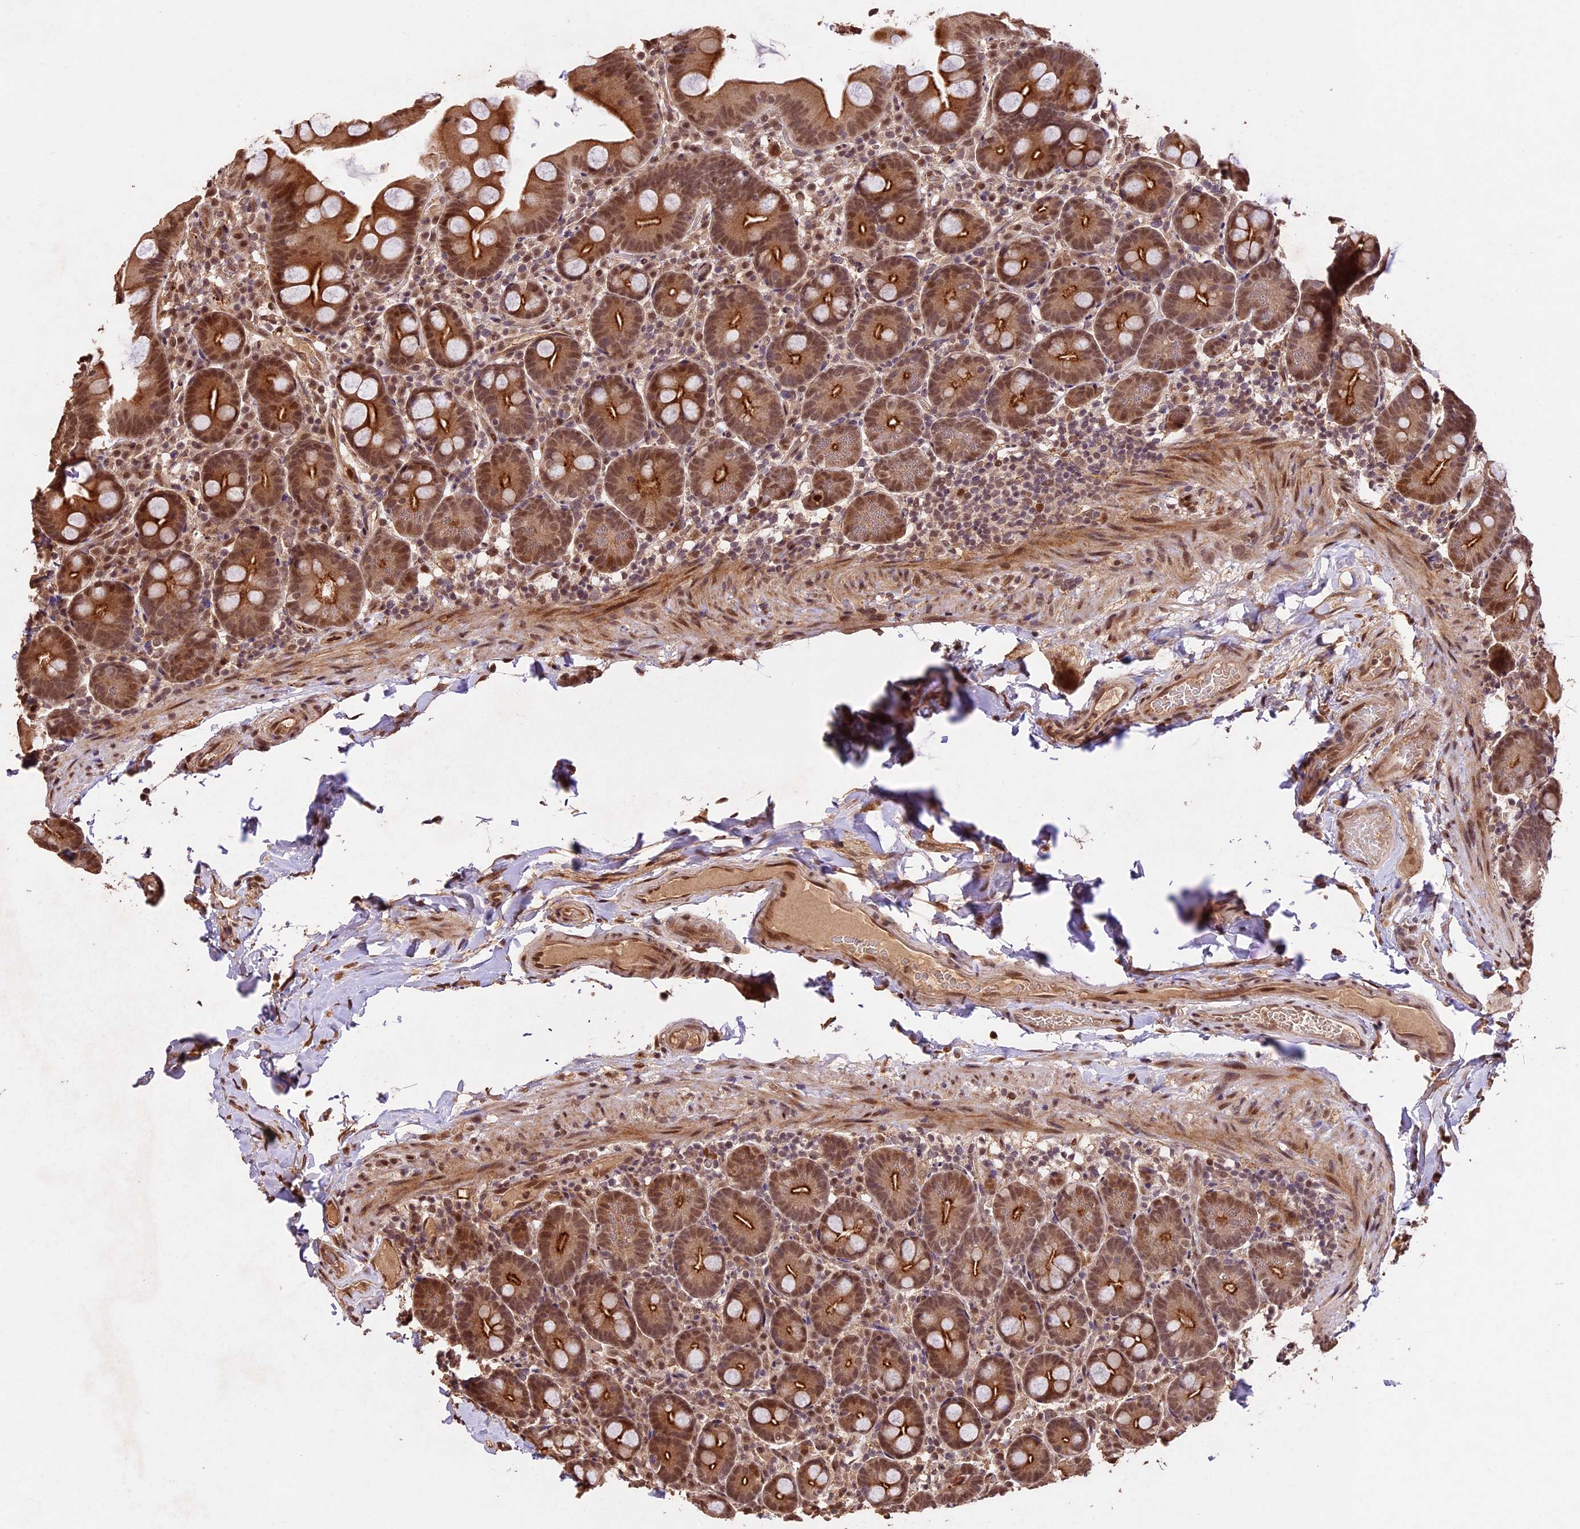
{"staining": {"intensity": "moderate", "quantity": ">75%", "location": "cytoplasmic/membranous,nuclear"}, "tissue": "small intestine", "cell_type": "Glandular cells", "image_type": "normal", "snomed": [{"axis": "morphology", "description": "Normal tissue, NOS"}, {"axis": "topography", "description": "Small intestine"}], "caption": "A brown stain shows moderate cytoplasmic/membranous,nuclear staining of a protein in glandular cells of unremarkable human small intestine. (brown staining indicates protein expression, while blue staining denotes nuclei).", "gene": "CDKN2AIP", "patient": {"sex": "female", "age": 68}}